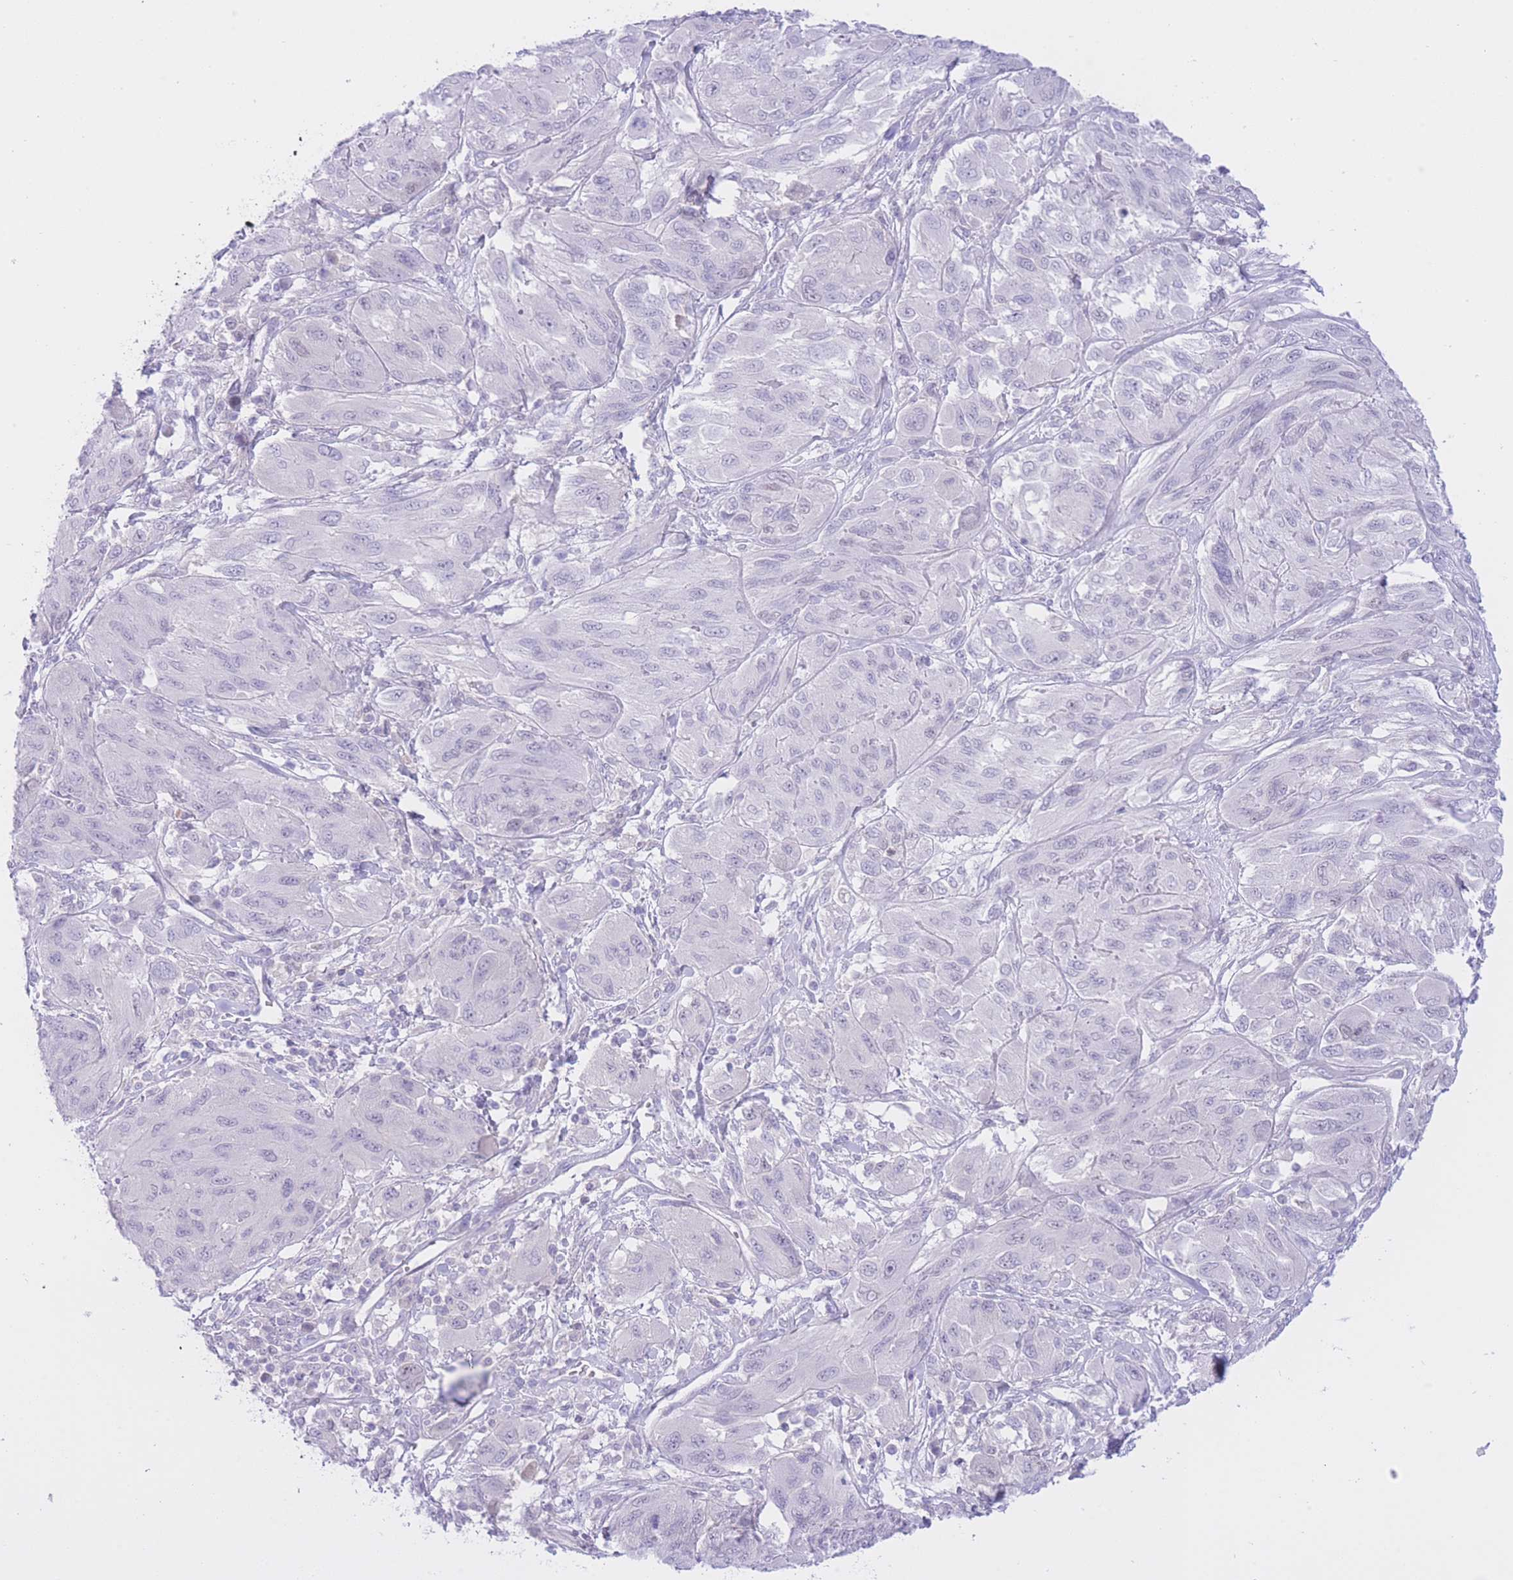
{"staining": {"intensity": "negative", "quantity": "none", "location": "none"}, "tissue": "melanoma", "cell_type": "Tumor cells", "image_type": "cancer", "snomed": [{"axis": "morphology", "description": "Malignant melanoma, NOS"}, {"axis": "topography", "description": "Skin"}], "caption": "This is a image of immunohistochemistry staining of malignant melanoma, which shows no positivity in tumor cells.", "gene": "ZNF212", "patient": {"sex": "female", "age": 91}}